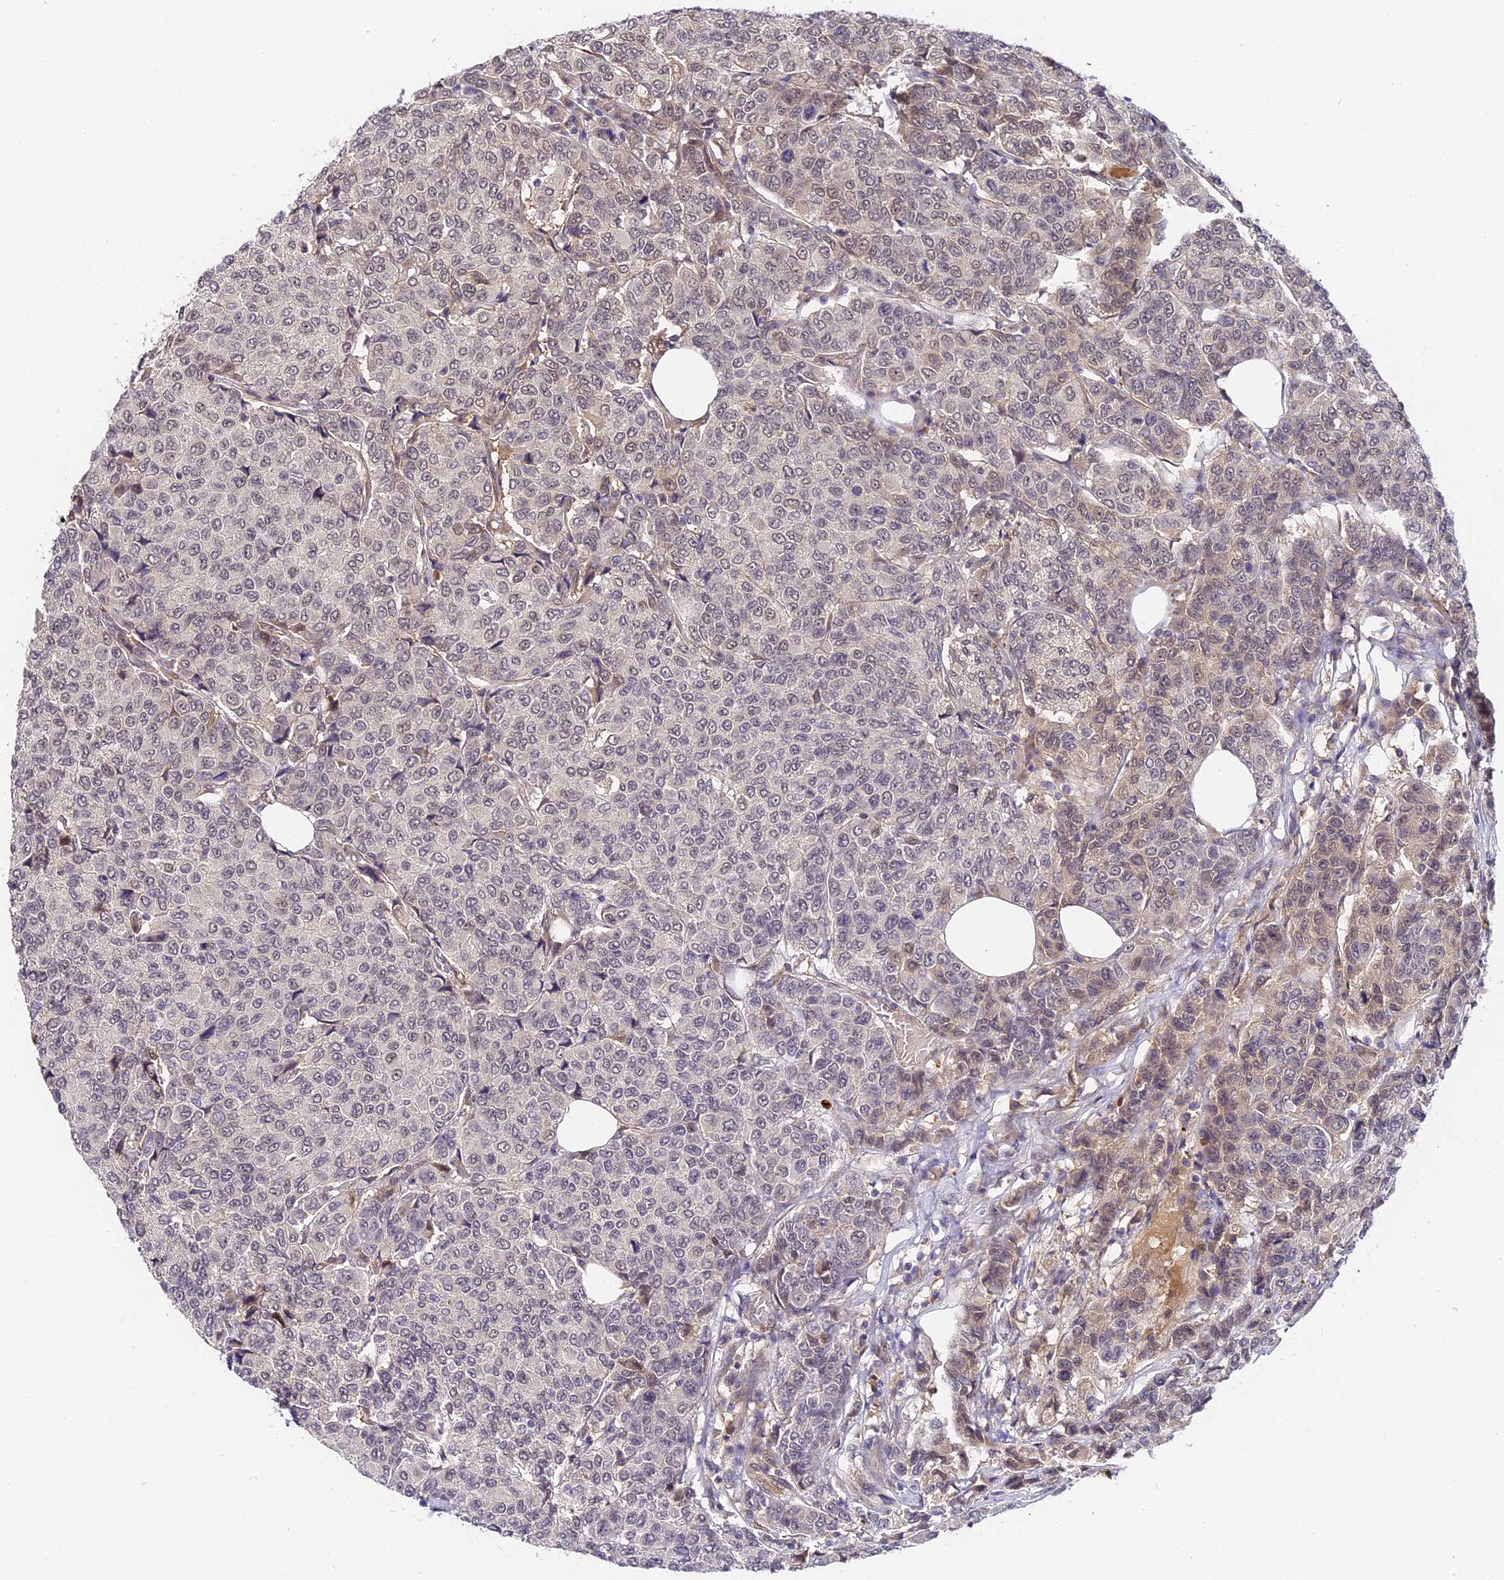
{"staining": {"intensity": "weak", "quantity": "<25%", "location": "nuclear"}, "tissue": "breast cancer", "cell_type": "Tumor cells", "image_type": "cancer", "snomed": [{"axis": "morphology", "description": "Duct carcinoma"}, {"axis": "topography", "description": "Breast"}], "caption": "Tumor cells show no significant staining in breast infiltrating ductal carcinoma.", "gene": "IMPACT", "patient": {"sex": "female", "age": 55}}